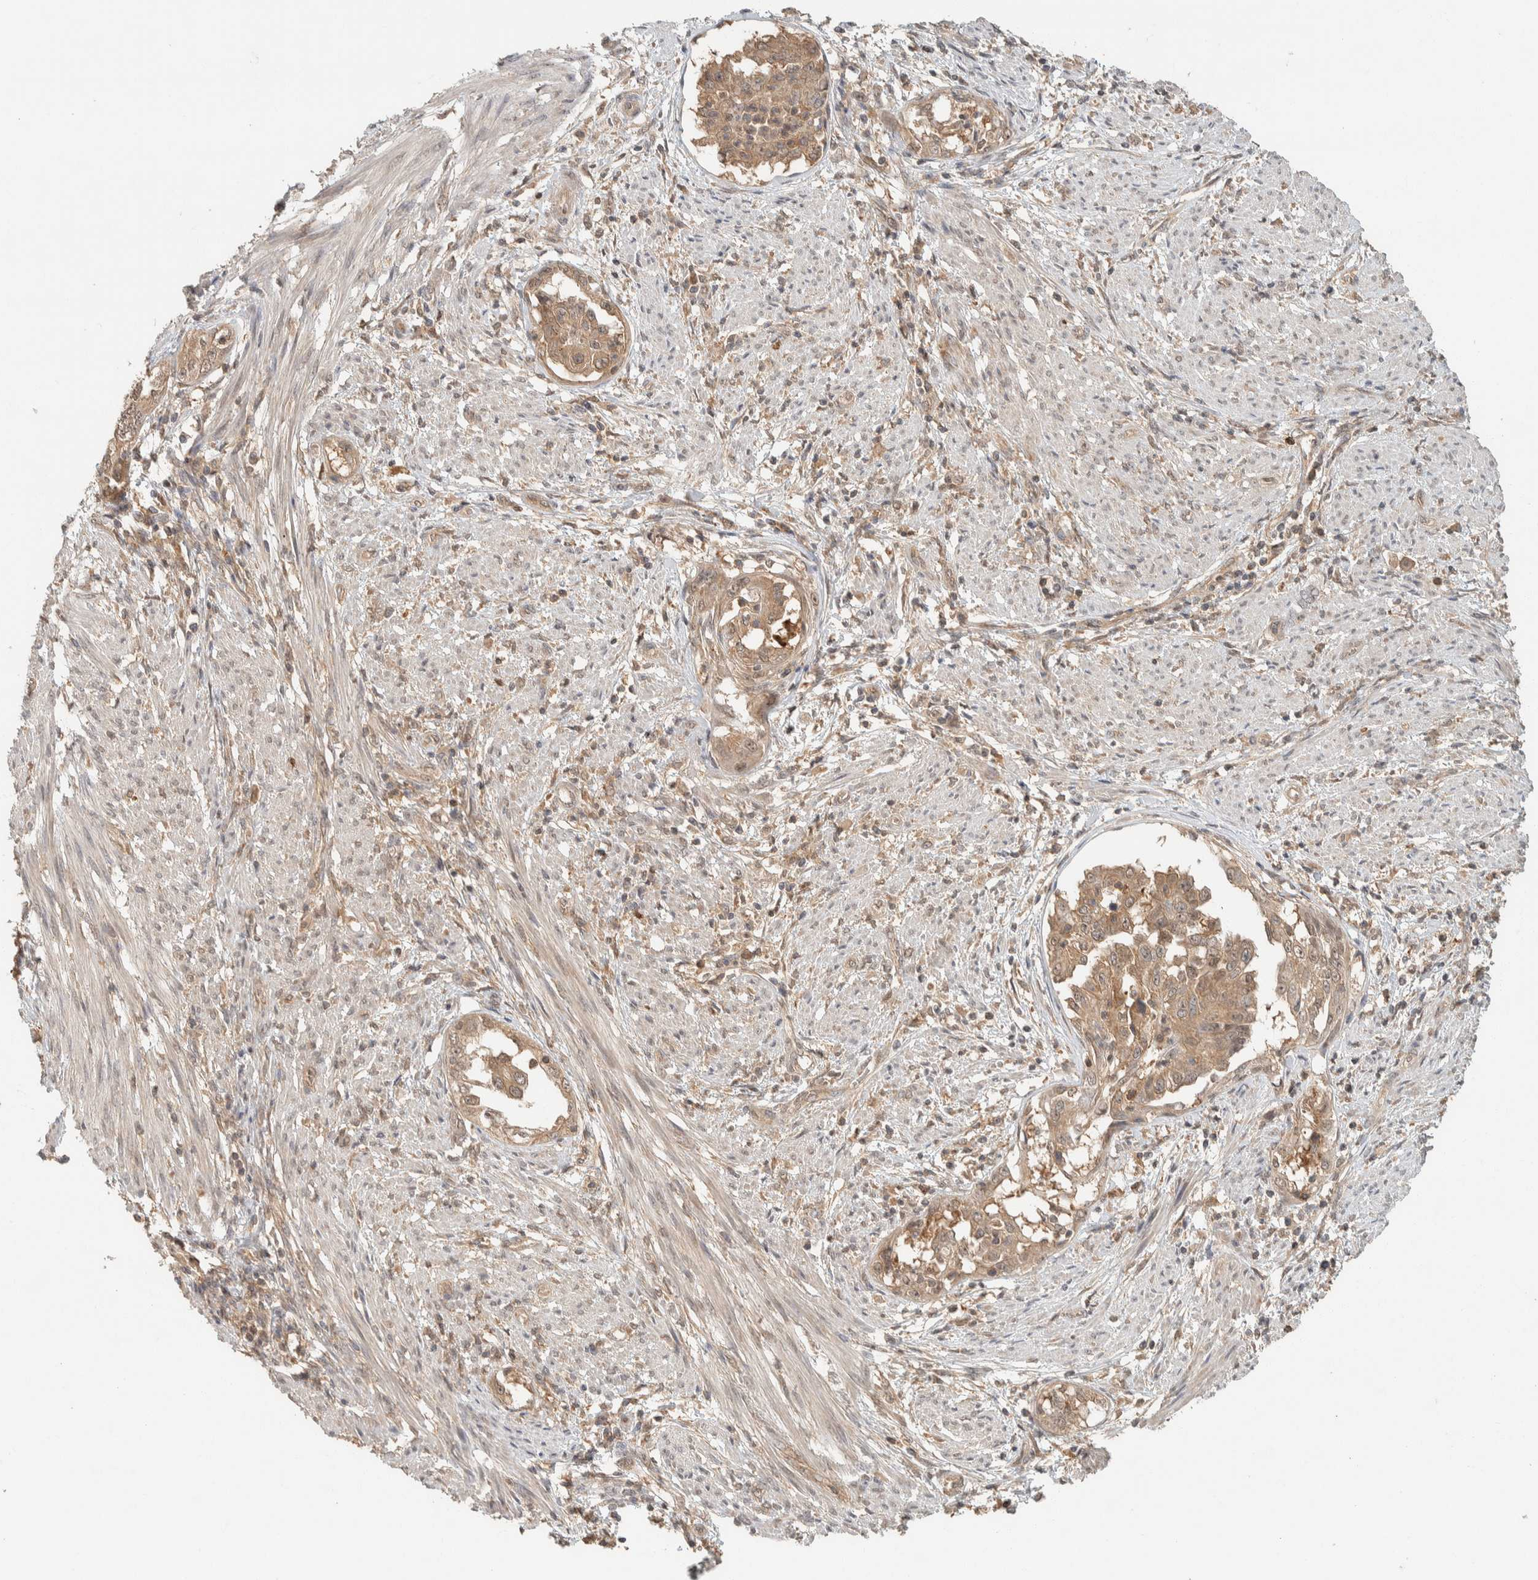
{"staining": {"intensity": "moderate", "quantity": ">75%", "location": "cytoplasmic/membranous,nuclear"}, "tissue": "endometrial cancer", "cell_type": "Tumor cells", "image_type": "cancer", "snomed": [{"axis": "morphology", "description": "Adenocarcinoma, NOS"}, {"axis": "topography", "description": "Endometrium"}], "caption": "High-power microscopy captured an immunohistochemistry (IHC) image of endometrial cancer, revealing moderate cytoplasmic/membranous and nuclear expression in approximately >75% of tumor cells.", "gene": "ZNF567", "patient": {"sex": "female", "age": 85}}